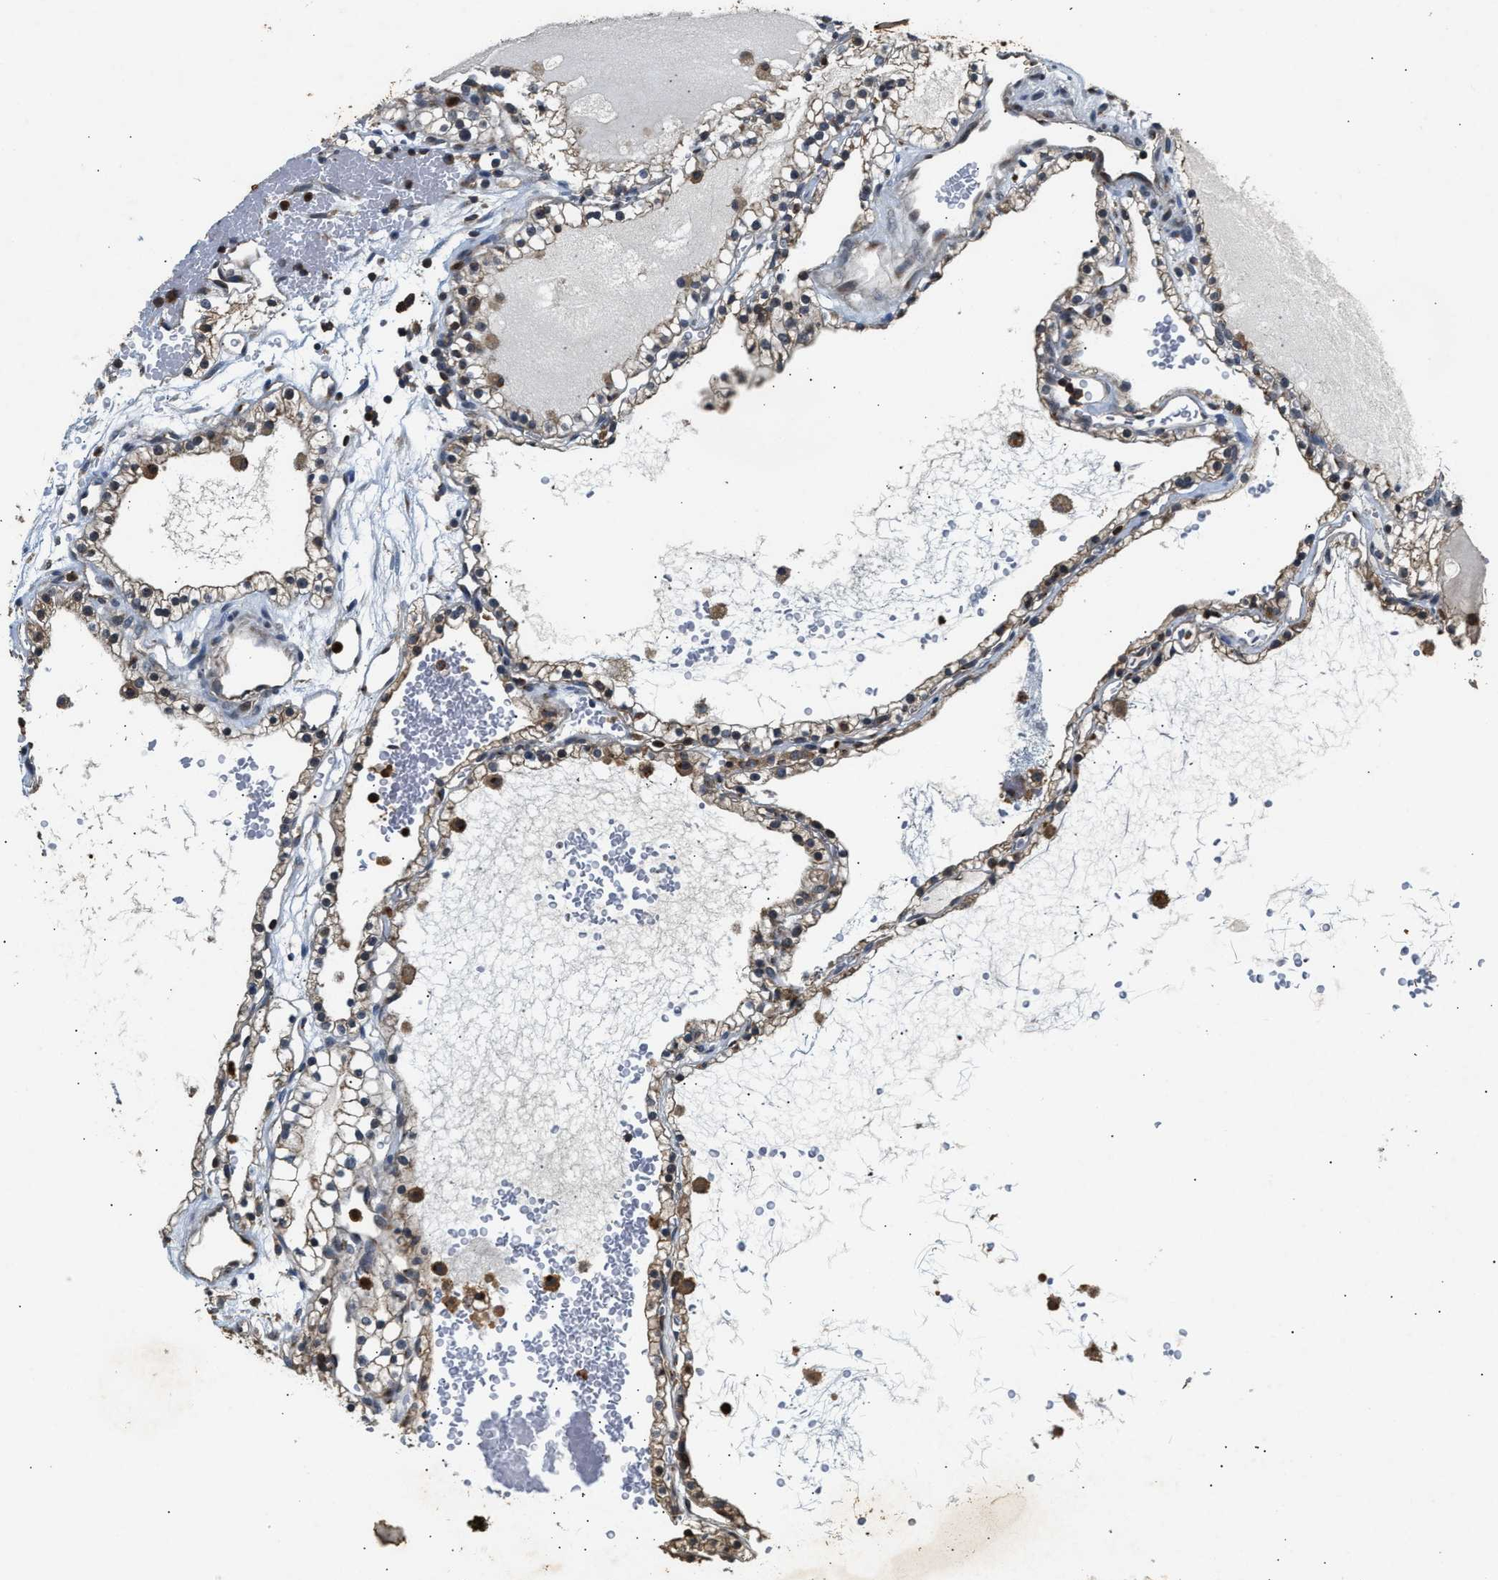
{"staining": {"intensity": "weak", "quantity": "25%-75%", "location": "cytoplasmic/membranous,nuclear"}, "tissue": "renal cancer", "cell_type": "Tumor cells", "image_type": "cancer", "snomed": [{"axis": "morphology", "description": "Adenocarcinoma, NOS"}, {"axis": "topography", "description": "Kidney"}], "caption": "Protein expression analysis of human adenocarcinoma (renal) reveals weak cytoplasmic/membranous and nuclear positivity in about 25%-75% of tumor cells.", "gene": "CHUK", "patient": {"sex": "female", "age": 41}}